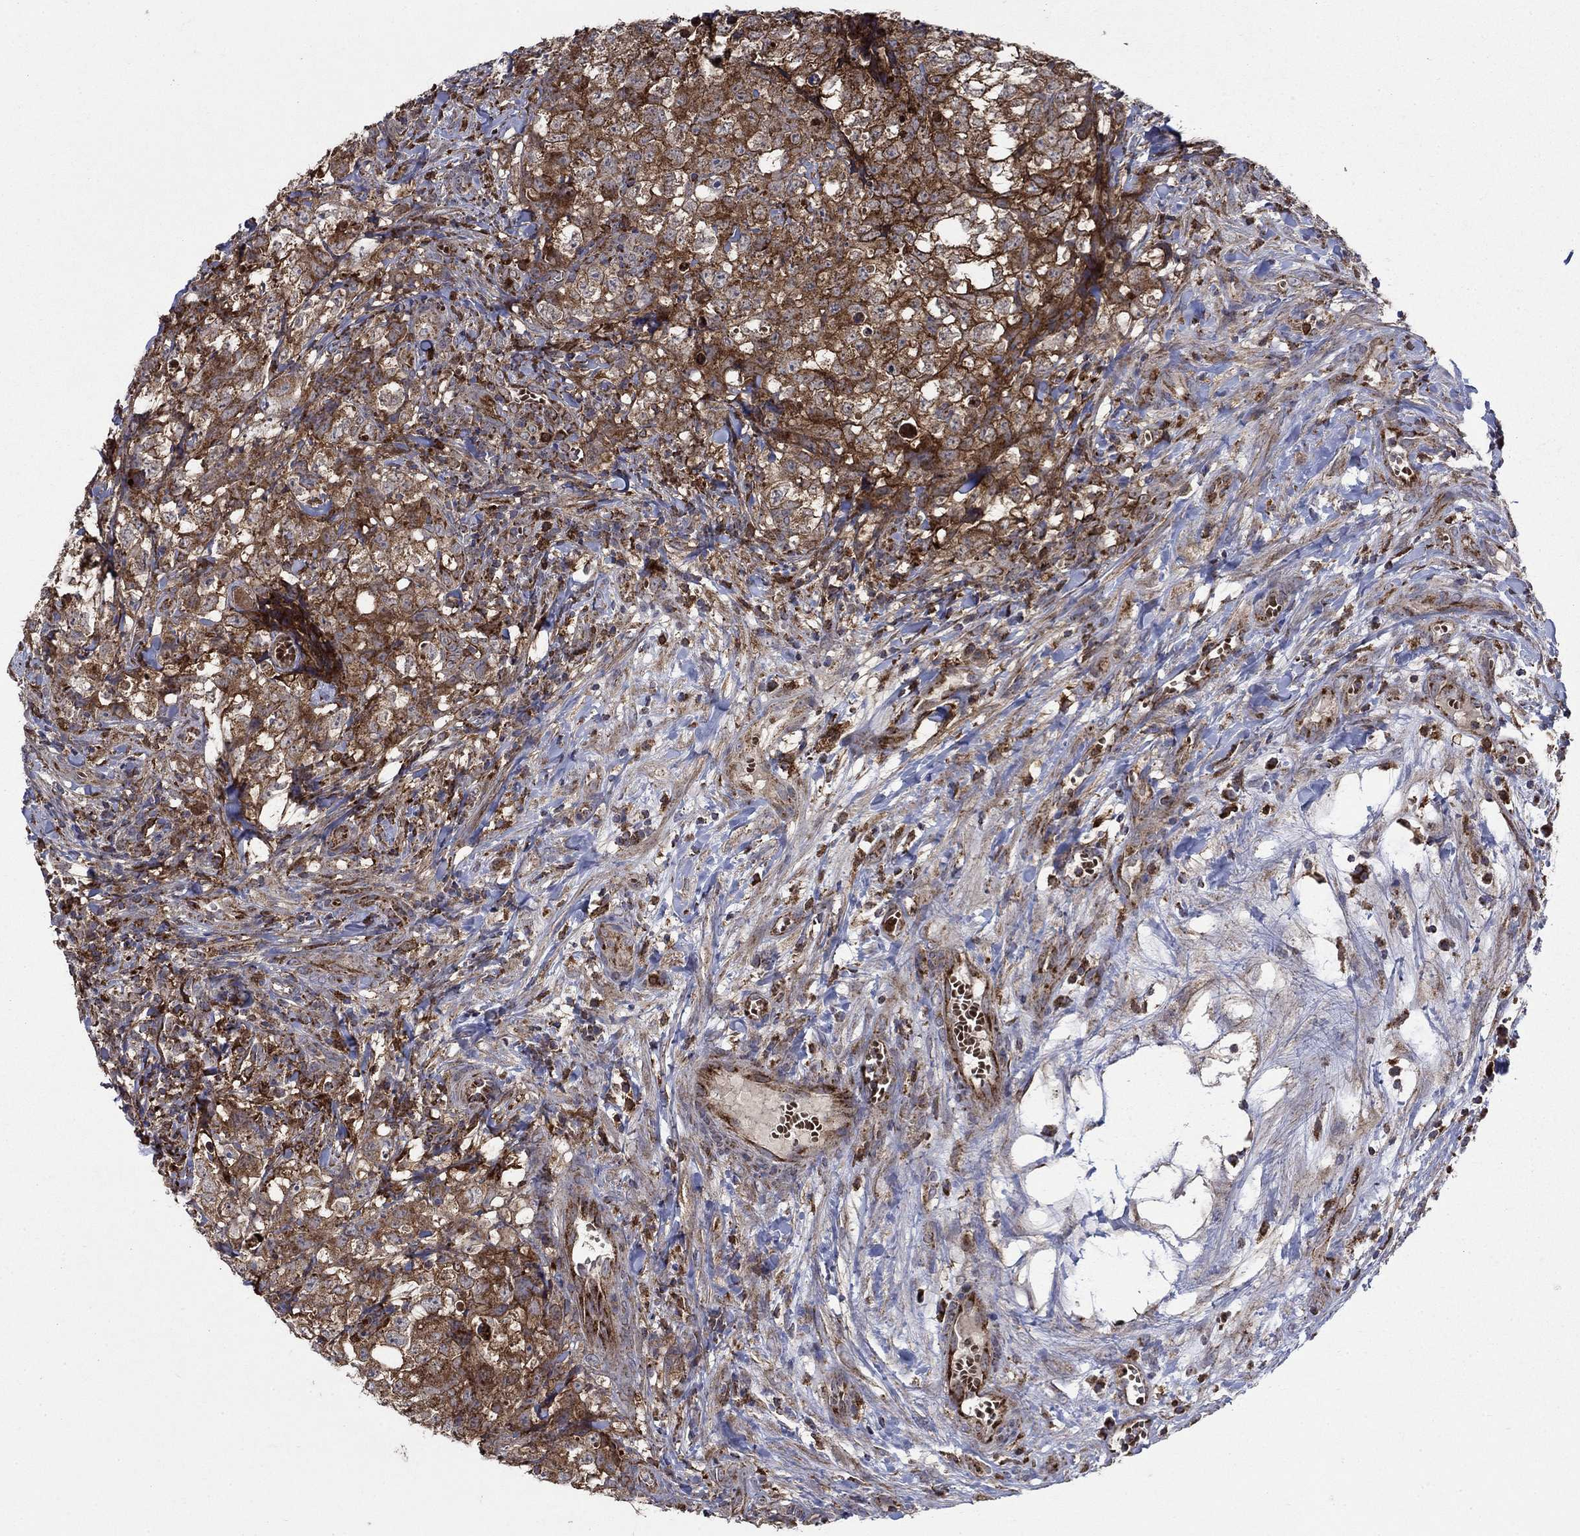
{"staining": {"intensity": "strong", "quantity": ">75%", "location": "cytoplasmic/membranous"}, "tissue": "testis cancer", "cell_type": "Tumor cells", "image_type": "cancer", "snomed": [{"axis": "morphology", "description": "Carcinoma, Embryonal, NOS"}, {"axis": "topography", "description": "Testis"}], "caption": "IHC histopathology image of neoplastic tissue: testis embryonal carcinoma stained using IHC reveals high levels of strong protein expression localized specifically in the cytoplasmic/membranous of tumor cells, appearing as a cytoplasmic/membranous brown color.", "gene": "RNF19B", "patient": {"sex": "male", "age": 23}}